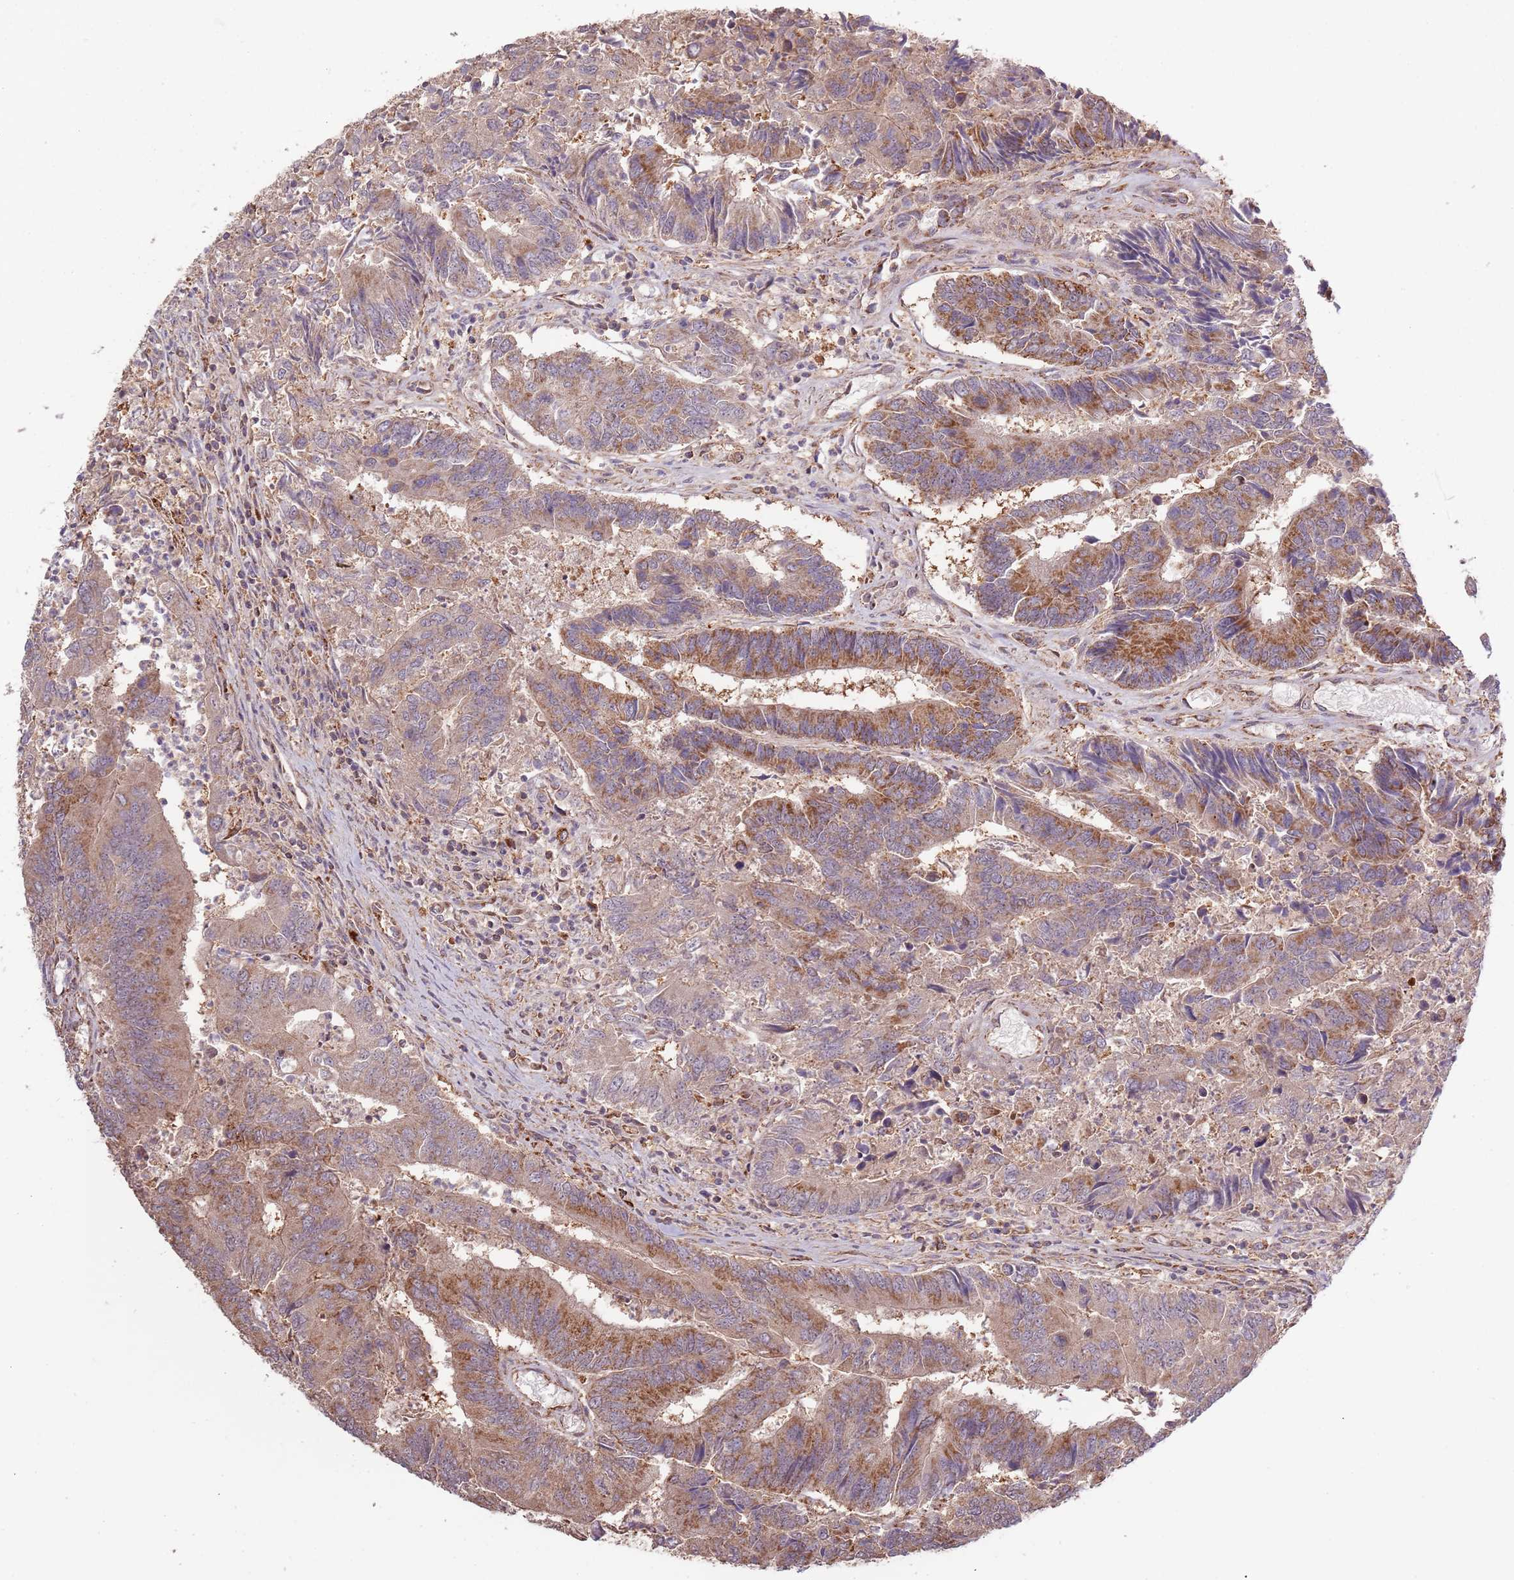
{"staining": {"intensity": "moderate", "quantity": ">75%", "location": "cytoplasmic/membranous"}, "tissue": "colorectal cancer", "cell_type": "Tumor cells", "image_type": "cancer", "snomed": [{"axis": "morphology", "description": "Adenocarcinoma, NOS"}, {"axis": "topography", "description": "Colon"}], "caption": "An image showing moderate cytoplasmic/membranous positivity in about >75% of tumor cells in colorectal cancer (adenocarcinoma), as visualized by brown immunohistochemical staining.", "gene": "IL17RD", "patient": {"sex": "female", "age": 67}}